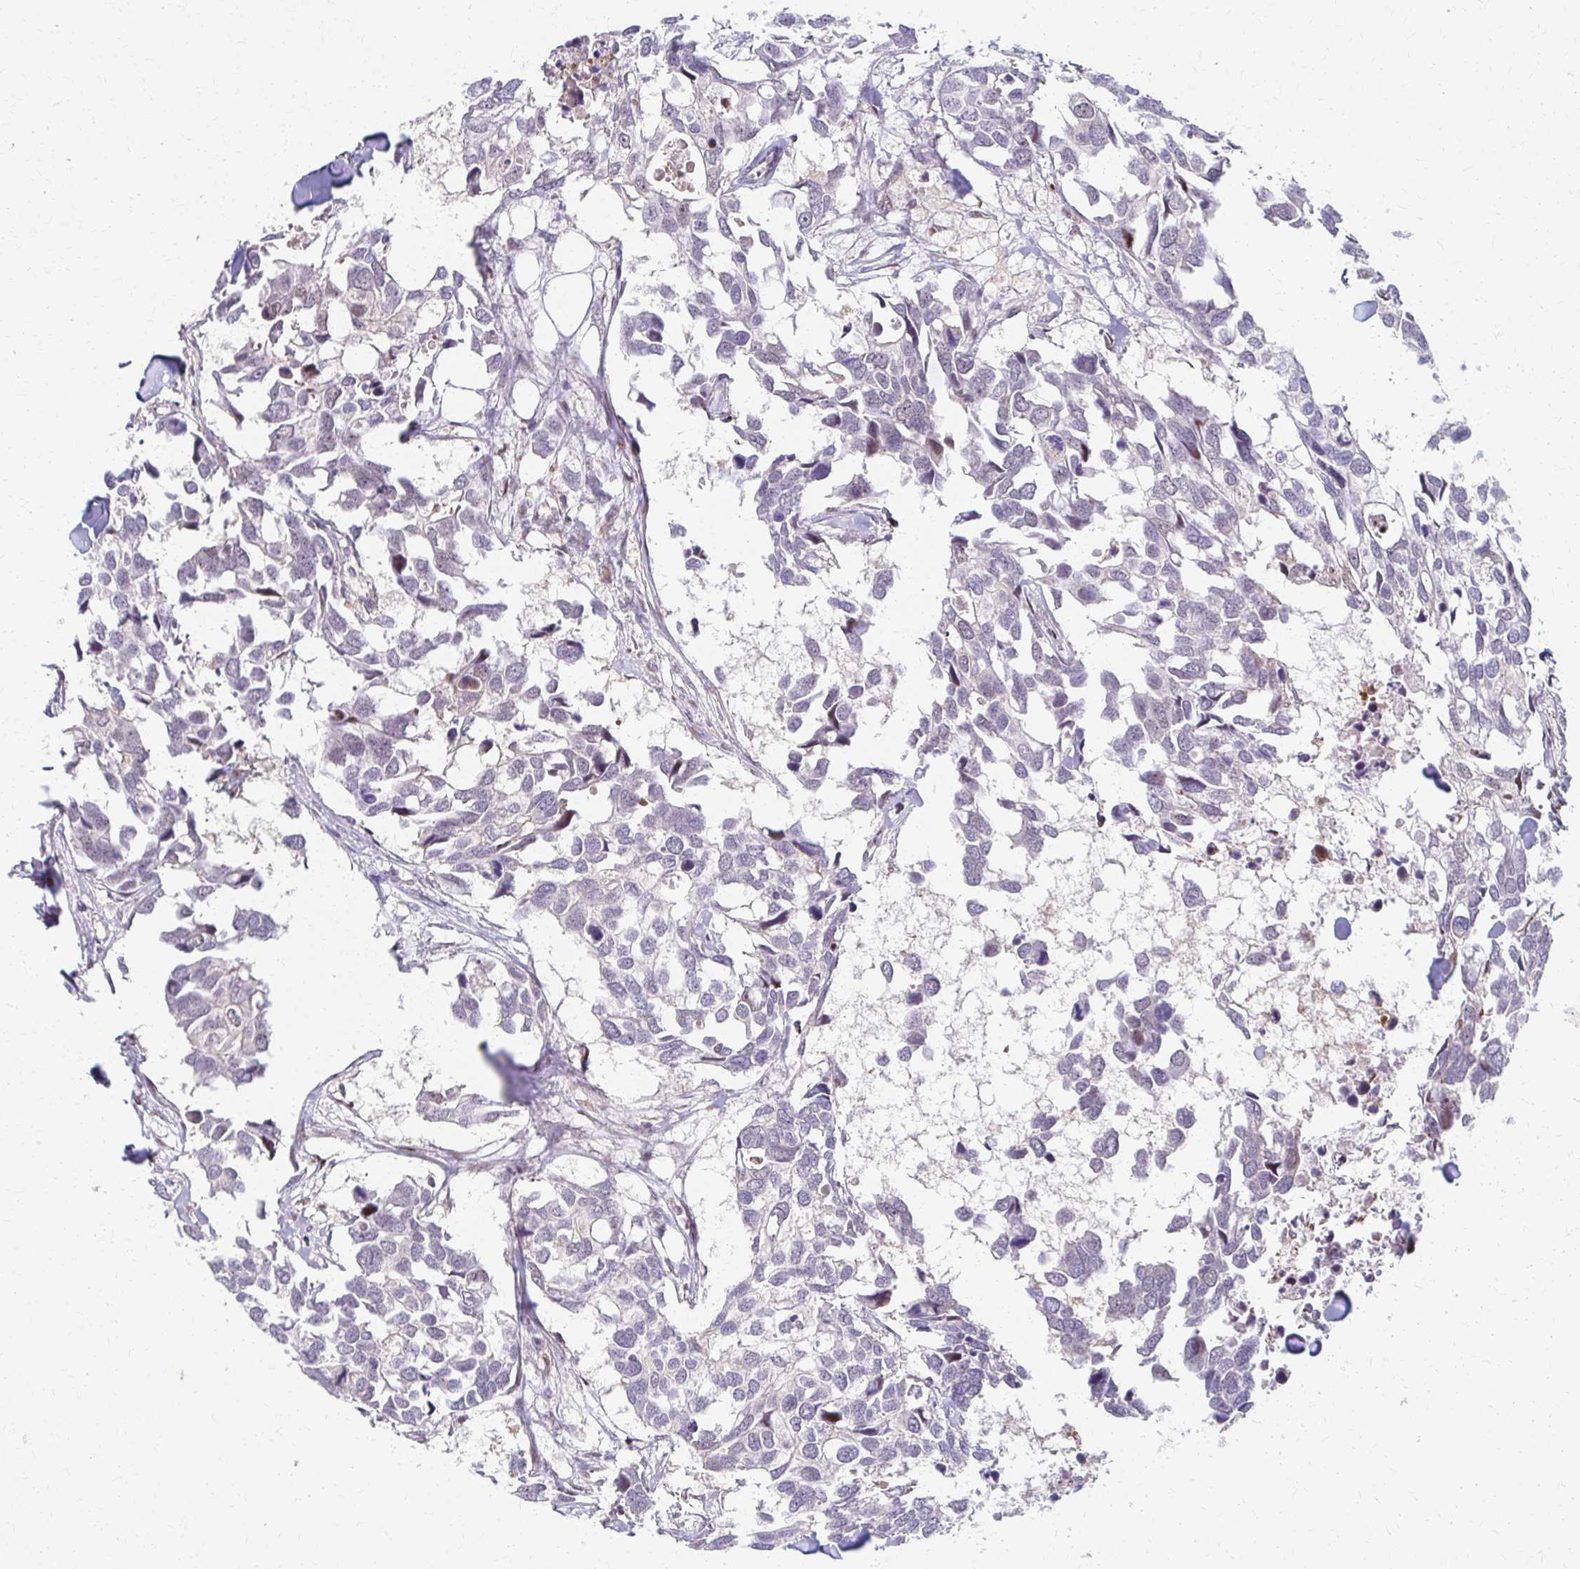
{"staining": {"intensity": "negative", "quantity": "none", "location": "none"}, "tissue": "breast cancer", "cell_type": "Tumor cells", "image_type": "cancer", "snomed": [{"axis": "morphology", "description": "Duct carcinoma"}, {"axis": "topography", "description": "Breast"}], "caption": "DAB immunohistochemical staining of breast cancer (infiltrating ductal carcinoma) displays no significant staining in tumor cells.", "gene": "PSMD7", "patient": {"sex": "female", "age": 83}}